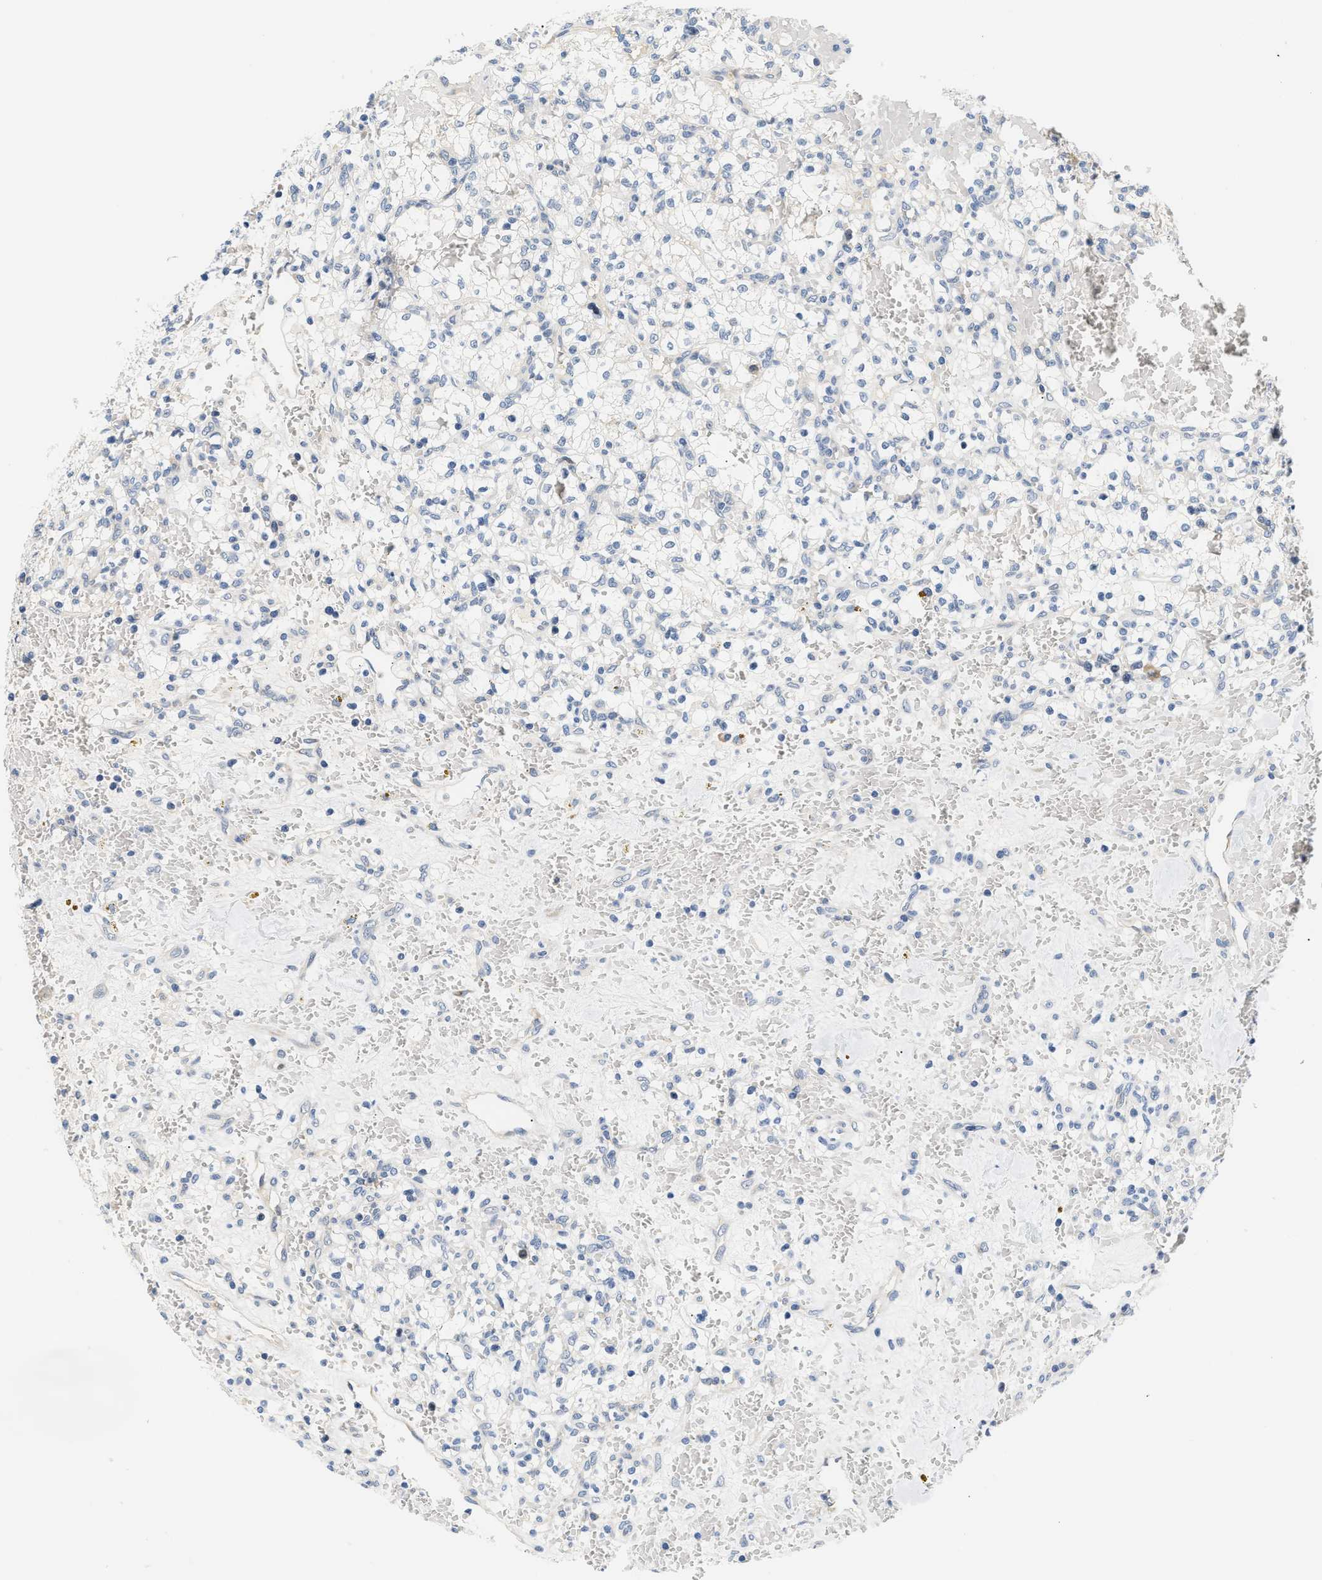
{"staining": {"intensity": "negative", "quantity": "none", "location": "none"}, "tissue": "renal cancer", "cell_type": "Tumor cells", "image_type": "cancer", "snomed": [{"axis": "morphology", "description": "Adenocarcinoma, NOS"}, {"axis": "topography", "description": "Kidney"}], "caption": "The micrograph shows no significant positivity in tumor cells of adenocarcinoma (renal).", "gene": "TNIP2", "patient": {"sex": "female", "age": 60}}